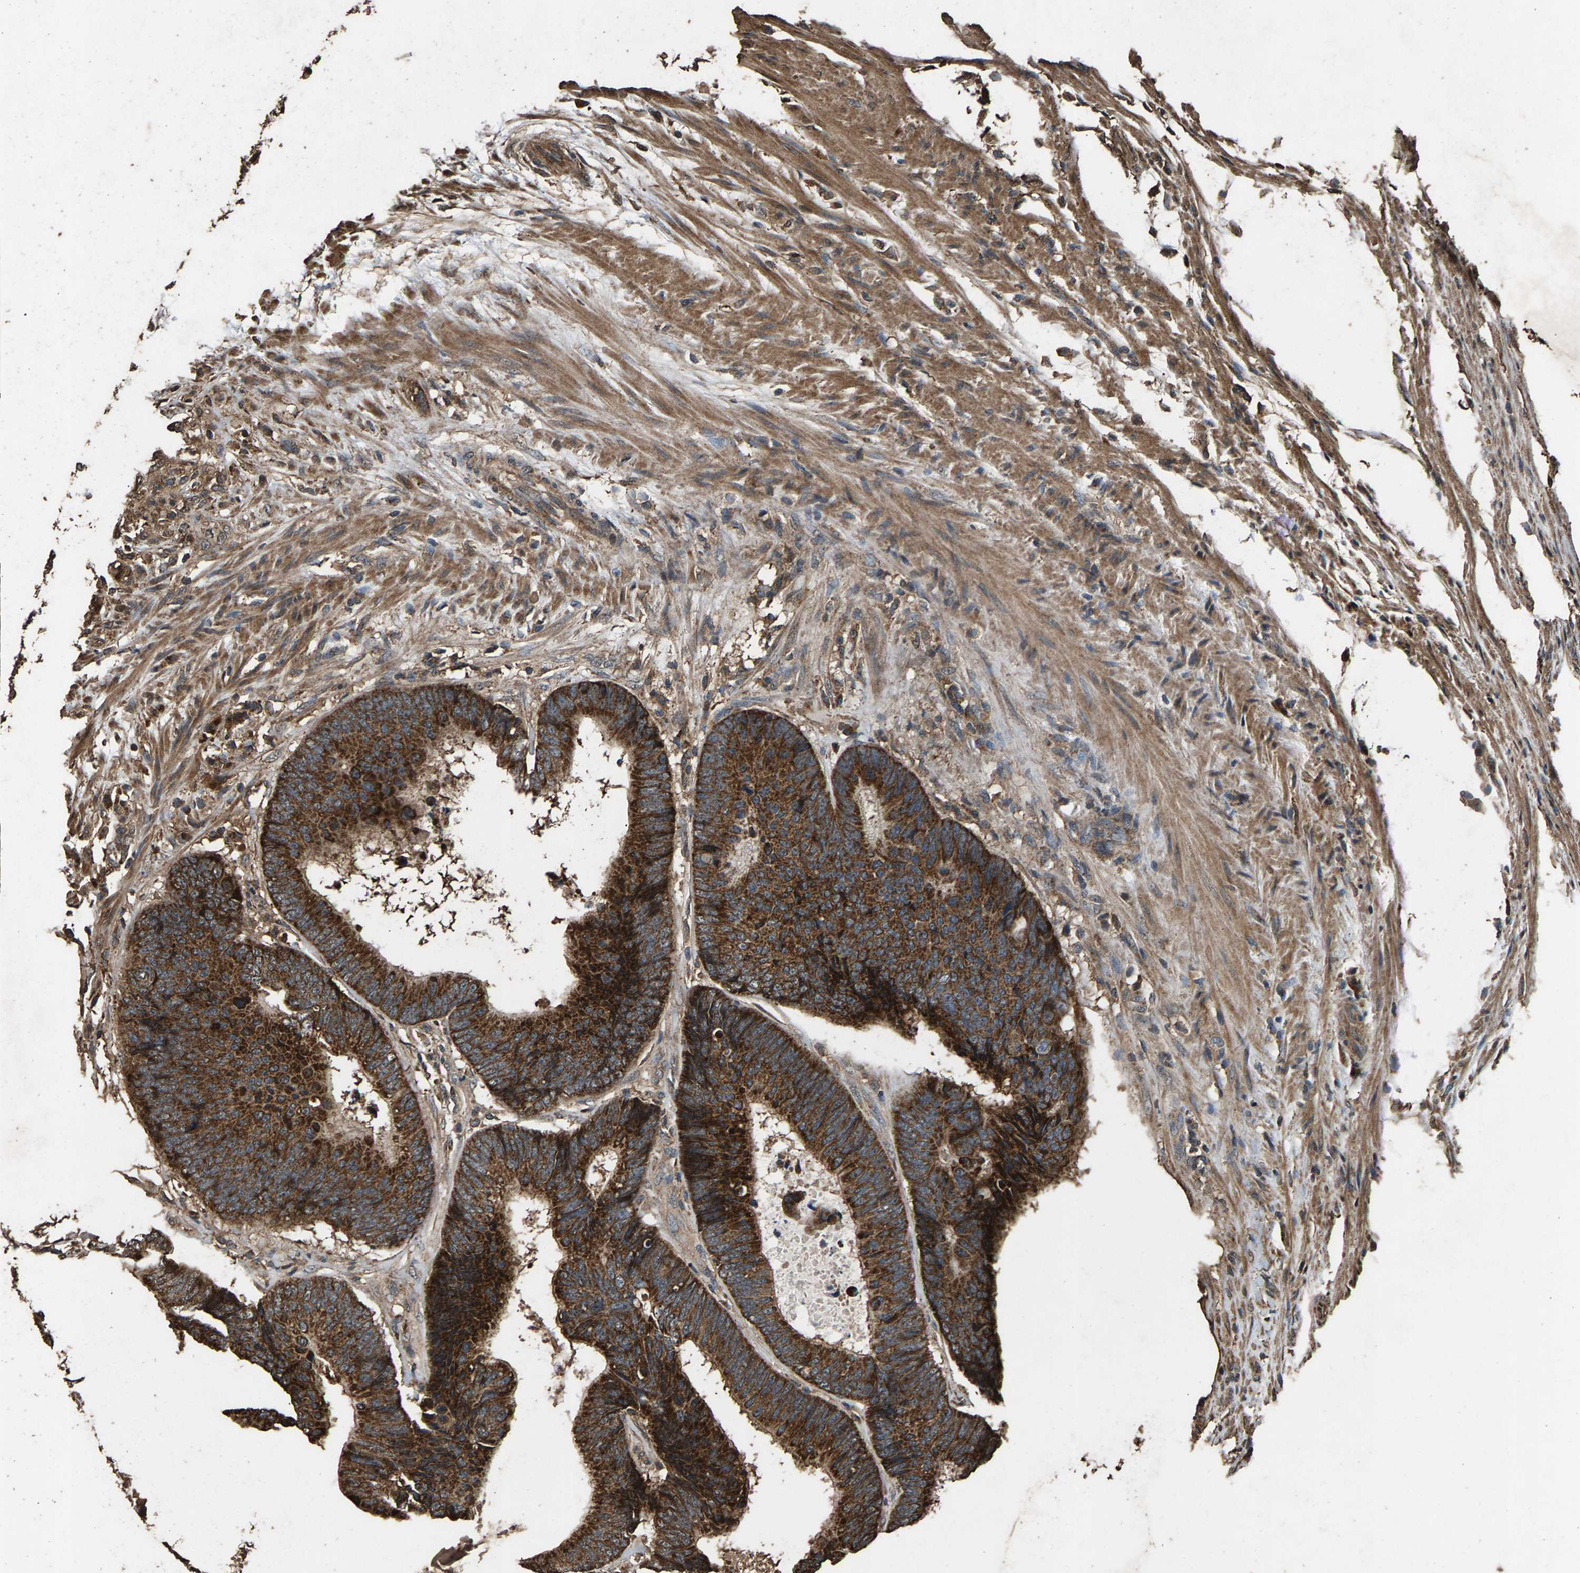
{"staining": {"intensity": "strong", "quantity": ">75%", "location": "cytoplasmic/membranous"}, "tissue": "colorectal cancer", "cell_type": "Tumor cells", "image_type": "cancer", "snomed": [{"axis": "morphology", "description": "Adenocarcinoma, NOS"}, {"axis": "topography", "description": "Colon"}], "caption": "Immunohistochemistry (IHC) staining of adenocarcinoma (colorectal), which shows high levels of strong cytoplasmic/membranous staining in about >75% of tumor cells indicating strong cytoplasmic/membranous protein expression. The staining was performed using DAB (brown) for protein detection and nuclei were counterstained in hematoxylin (blue).", "gene": "MRPL27", "patient": {"sex": "male", "age": 56}}